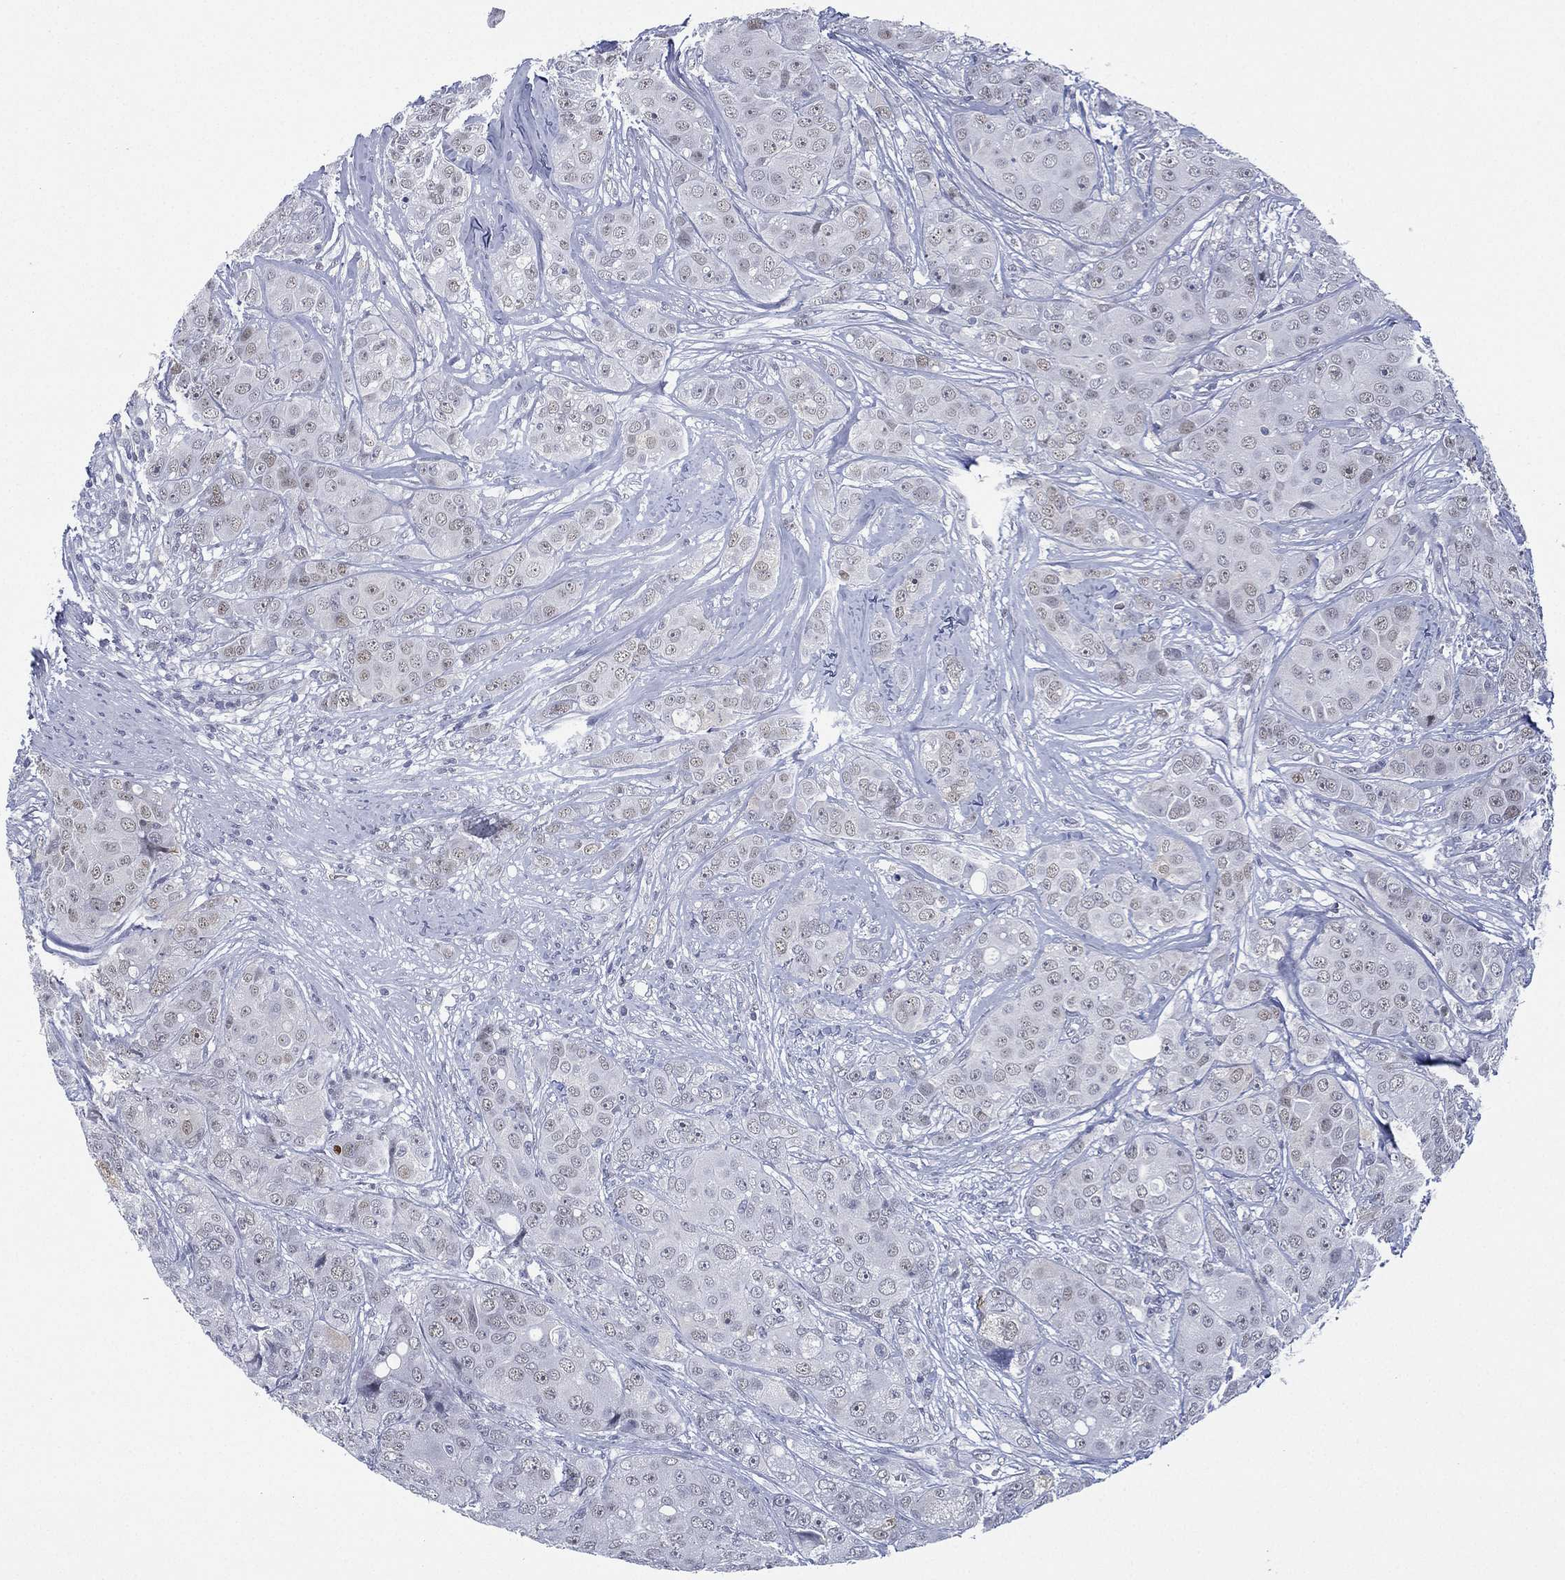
{"staining": {"intensity": "negative", "quantity": "none", "location": "none"}, "tissue": "breast cancer", "cell_type": "Tumor cells", "image_type": "cancer", "snomed": [{"axis": "morphology", "description": "Duct carcinoma"}, {"axis": "topography", "description": "Breast"}], "caption": "Tumor cells show no significant protein expression in breast cancer. (DAB immunohistochemistry (IHC) with hematoxylin counter stain).", "gene": "ZNF711", "patient": {"sex": "female", "age": 43}}